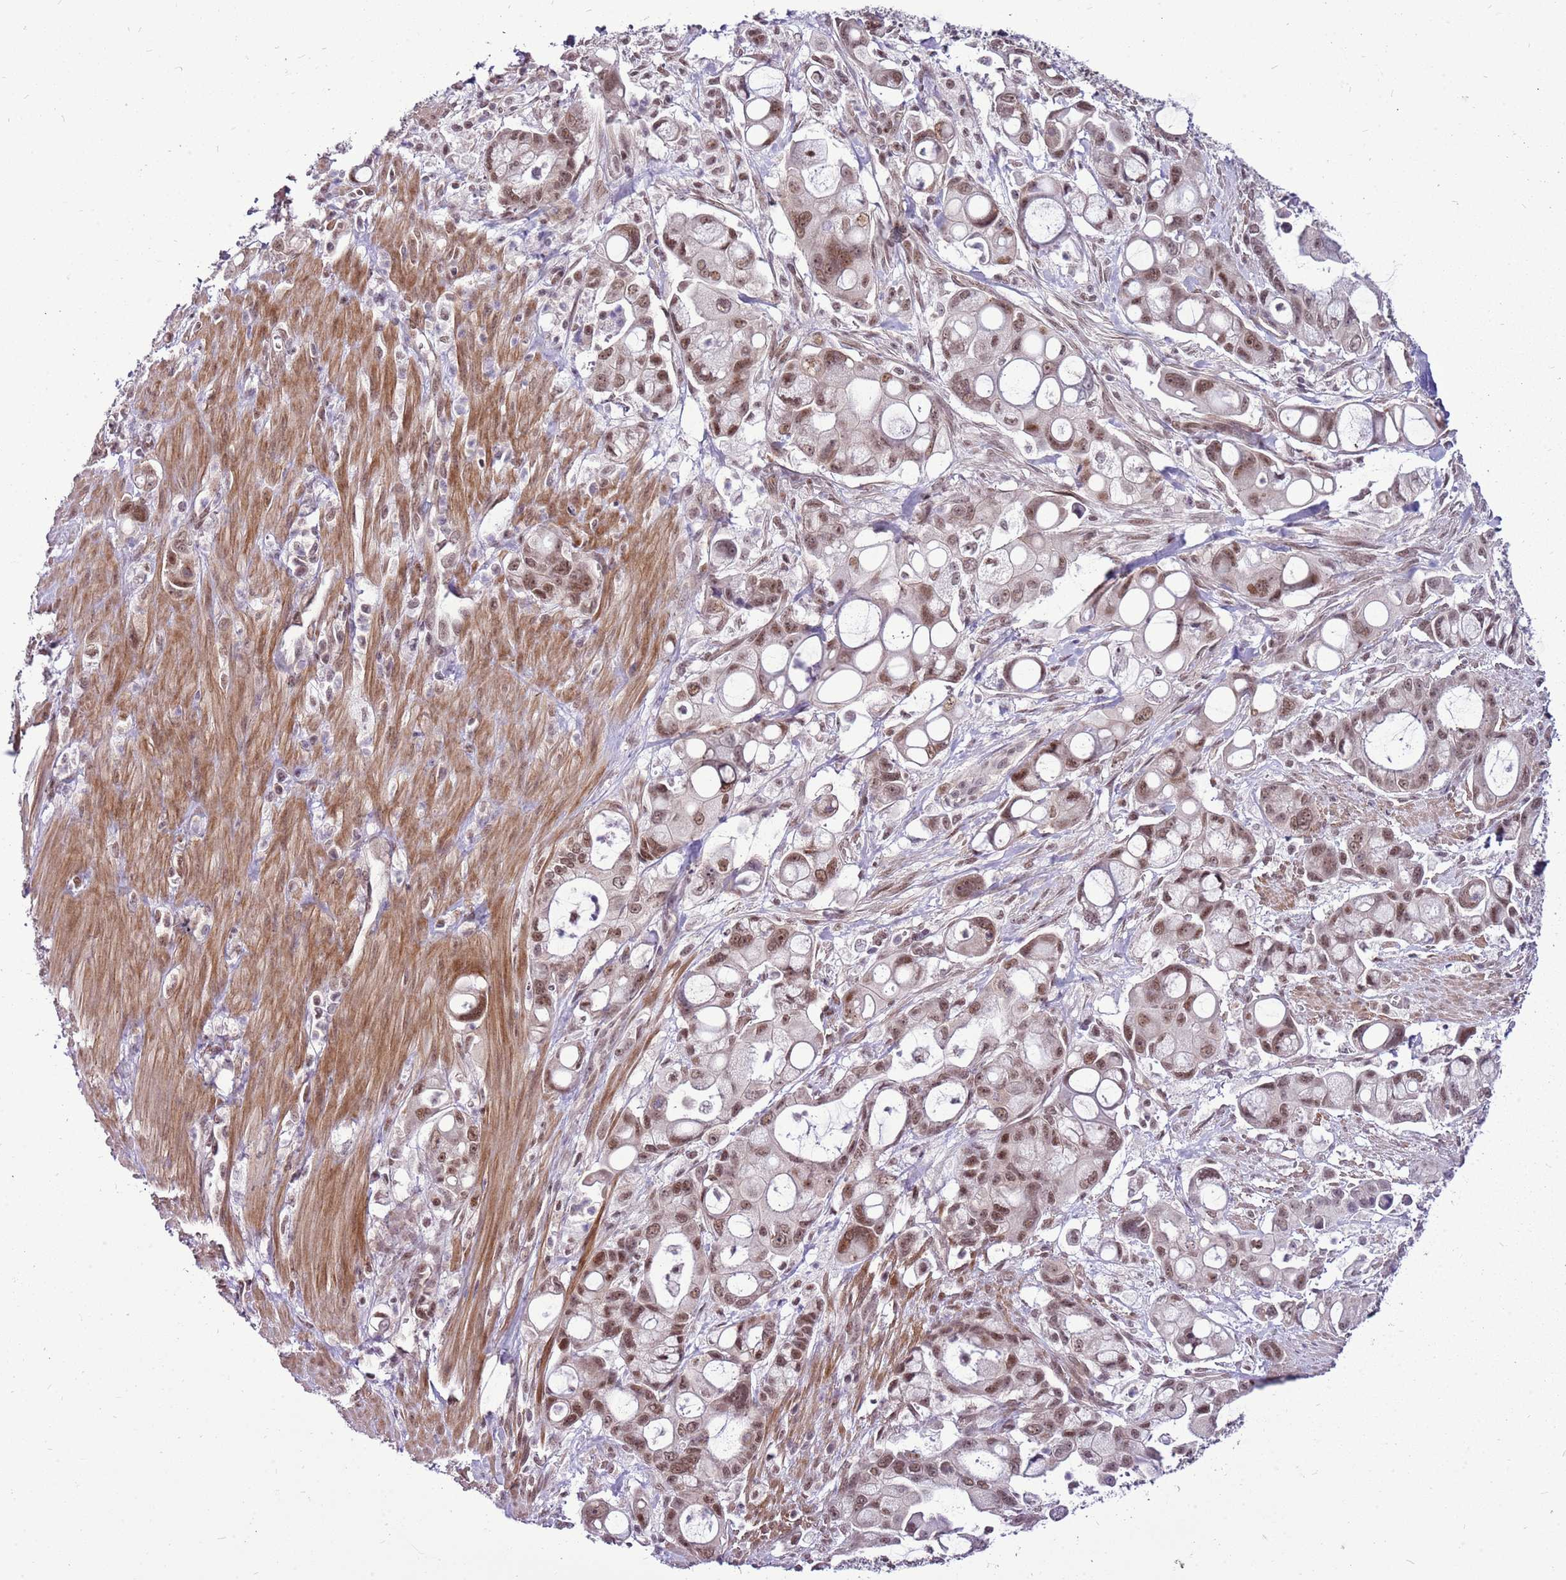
{"staining": {"intensity": "moderate", "quantity": ">75%", "location": "nuclear"}, "tissue": "pancreatic cancer", "cell_type": "Tumor cells", "image_type": "cancer", "snomed": [{"axis": "morphology", "description": "Adenocarcinoma, NOS"}, {"axis": "topography", "description": "Pancreas"}], "caption": "Approximately >75% of tumor cells in pancreatic cancer (adenocarcinoma) demonstrate moderate nuclear protein staining as visualized by brown immunohistochemical staining.", "gene": "CCDC166", "patient": {"sex": "male", "age": 68}}